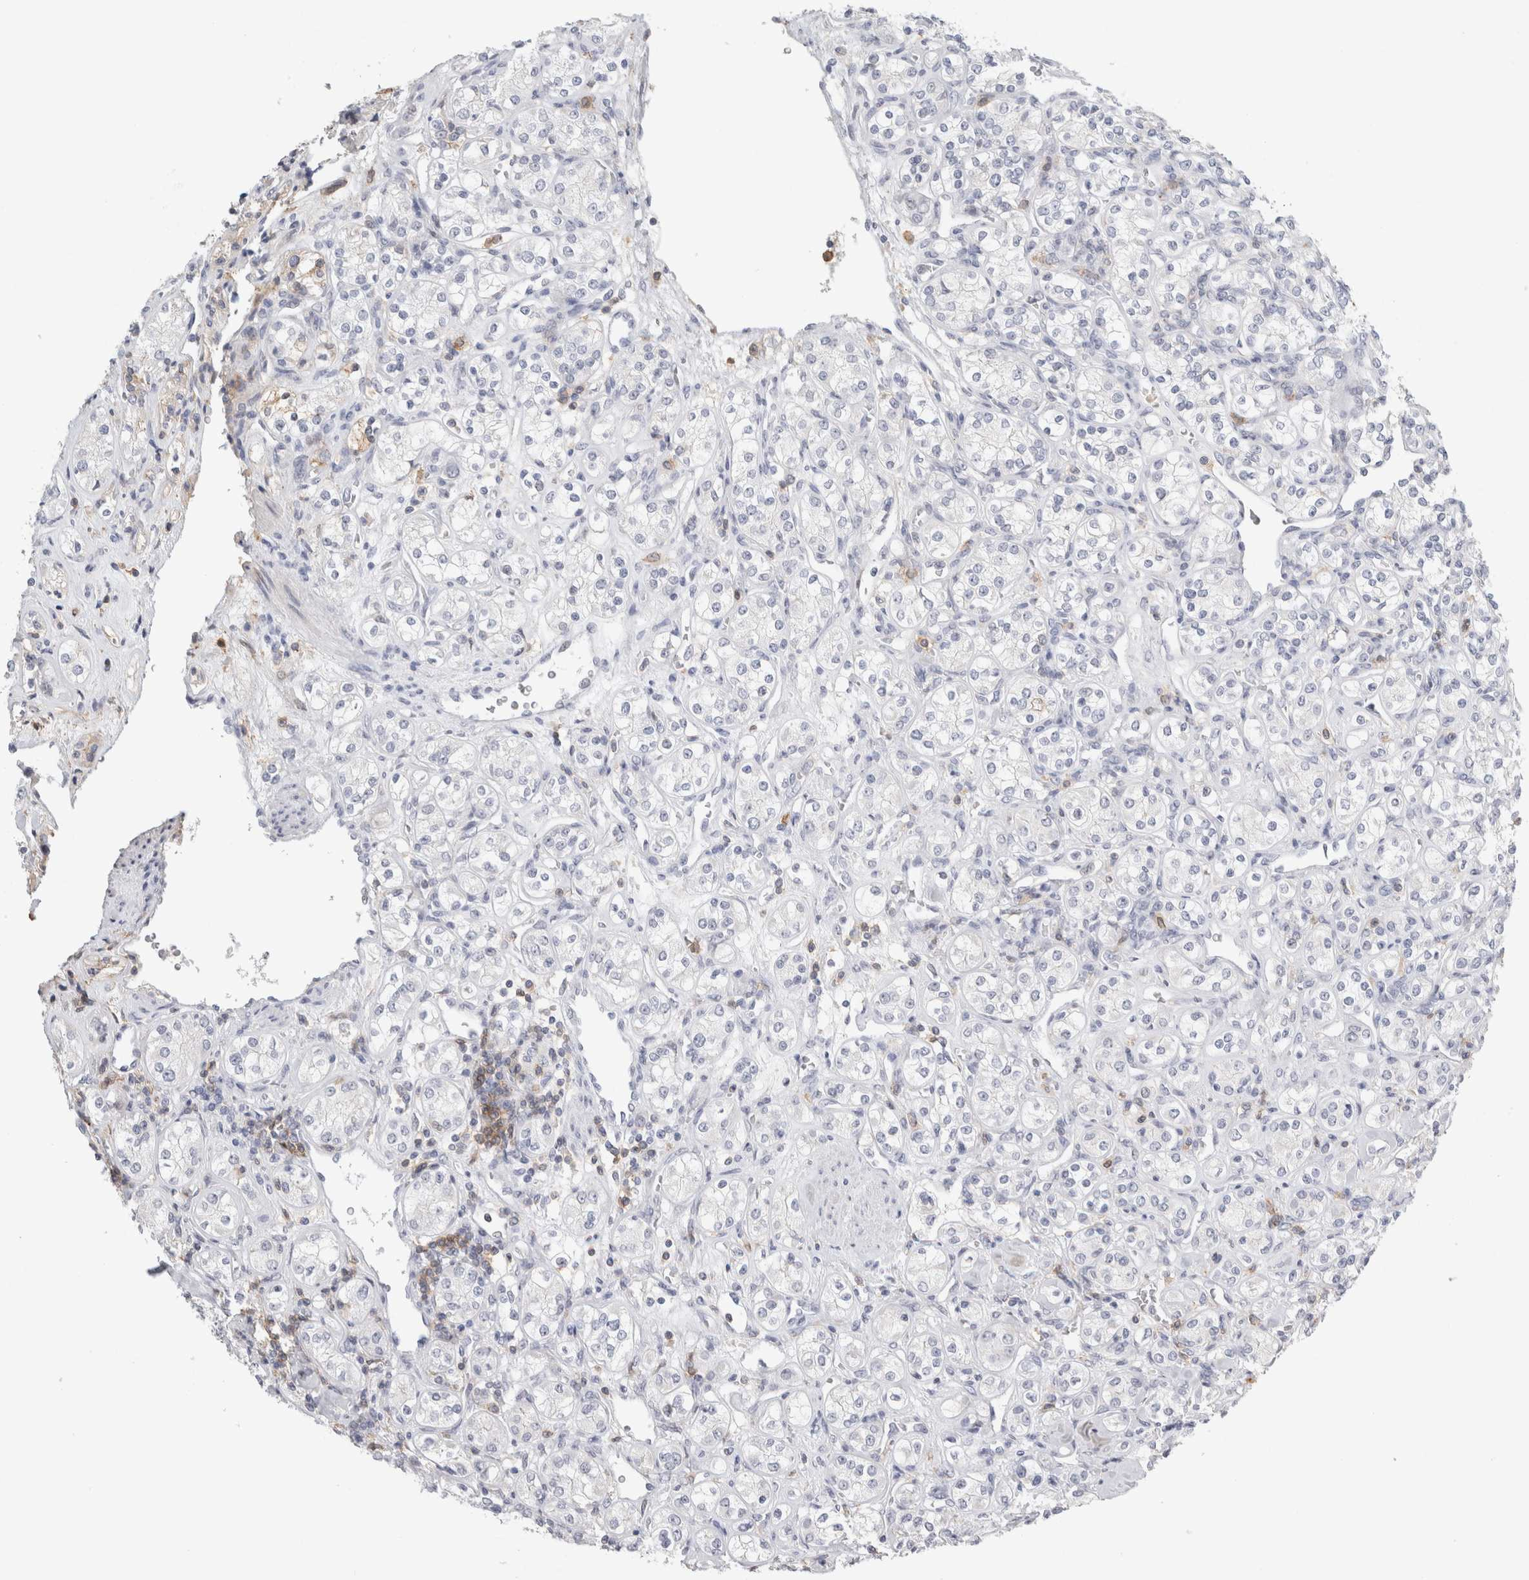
{"staining": {"intensity": "negative", "quantity": "none", "location": "none"}, "tissue": "renal cancer", "cell_type": "Tumor cells", "image_type": "cancer", "snomed": [{"axis": "morphology", "description": "Adenocarcinoma, NOS"}, {"axis": "topography", "description": "Kidney"}], "caption": "Tumor cells are negative for brown protein staining in renal cancer.", "gene": "P2RY2", "patient": {"sex": "male", "age": 77}}